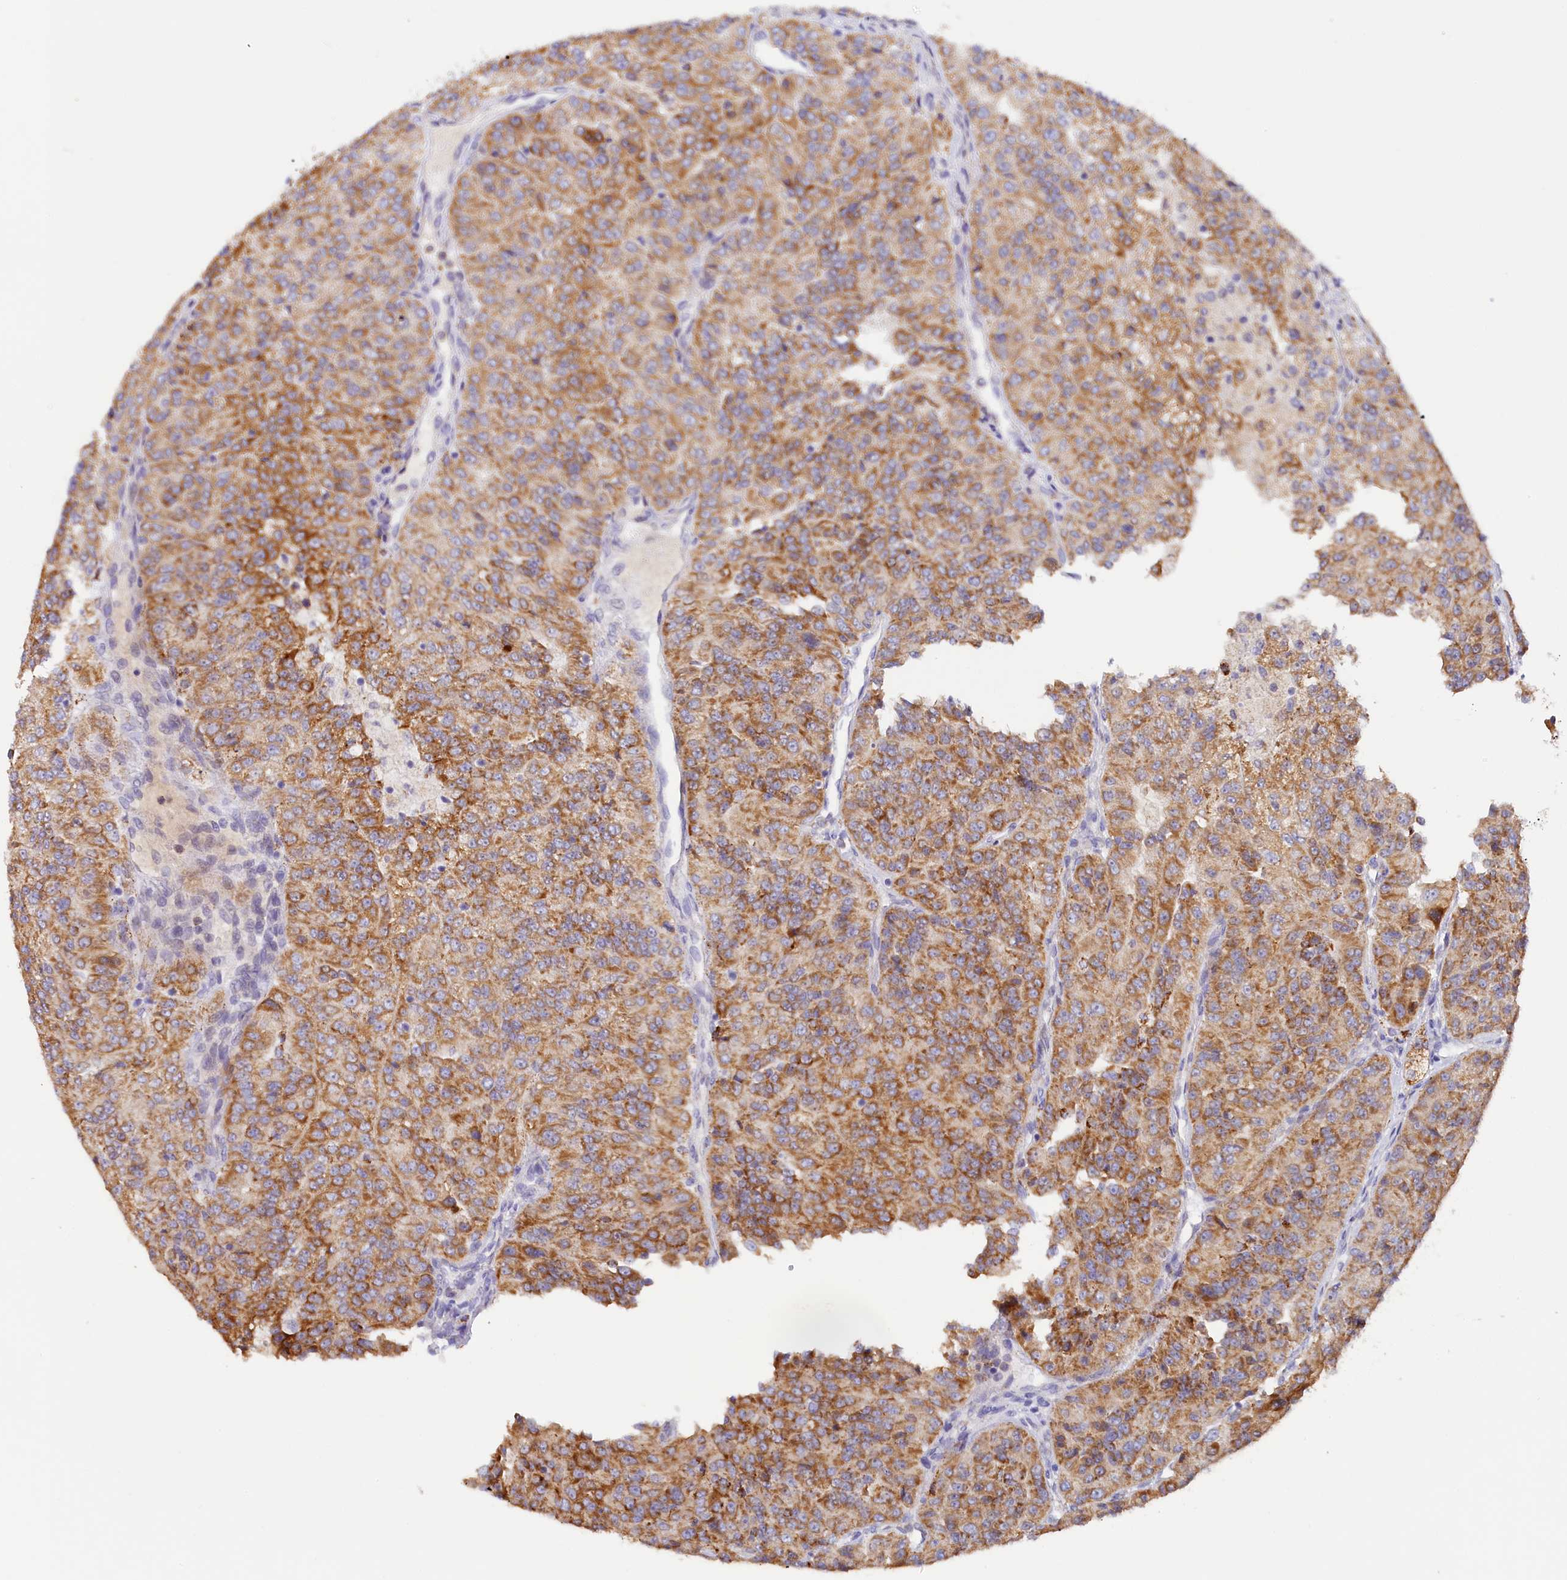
{"staining": {"intensity": "moderate", "quantity": ">75%", "location": "cytoplasmic/membranous"}, "tissue": "renal cancer", "cell_type": "Tumor cells", "image_type": "cancer", "snomed": [{"axis": "morphology", "description": "Adenocarcinoma, NOS"}, {"axis": "topography", "description": "Kidney"}], "caption": "Immunohistochemical staining of human adenocarcinoma (renal) demonstrates medium levels of moderate cytoplasmic/membranous protein positivity in about >75% of tumor cells. The staining was performed using DAB, with brown indicating positive protein expression. Nuclei are stained blue with hematoxylin.", "gene": "AKTIP", "patient": {"sex": "female", "age": 63}}